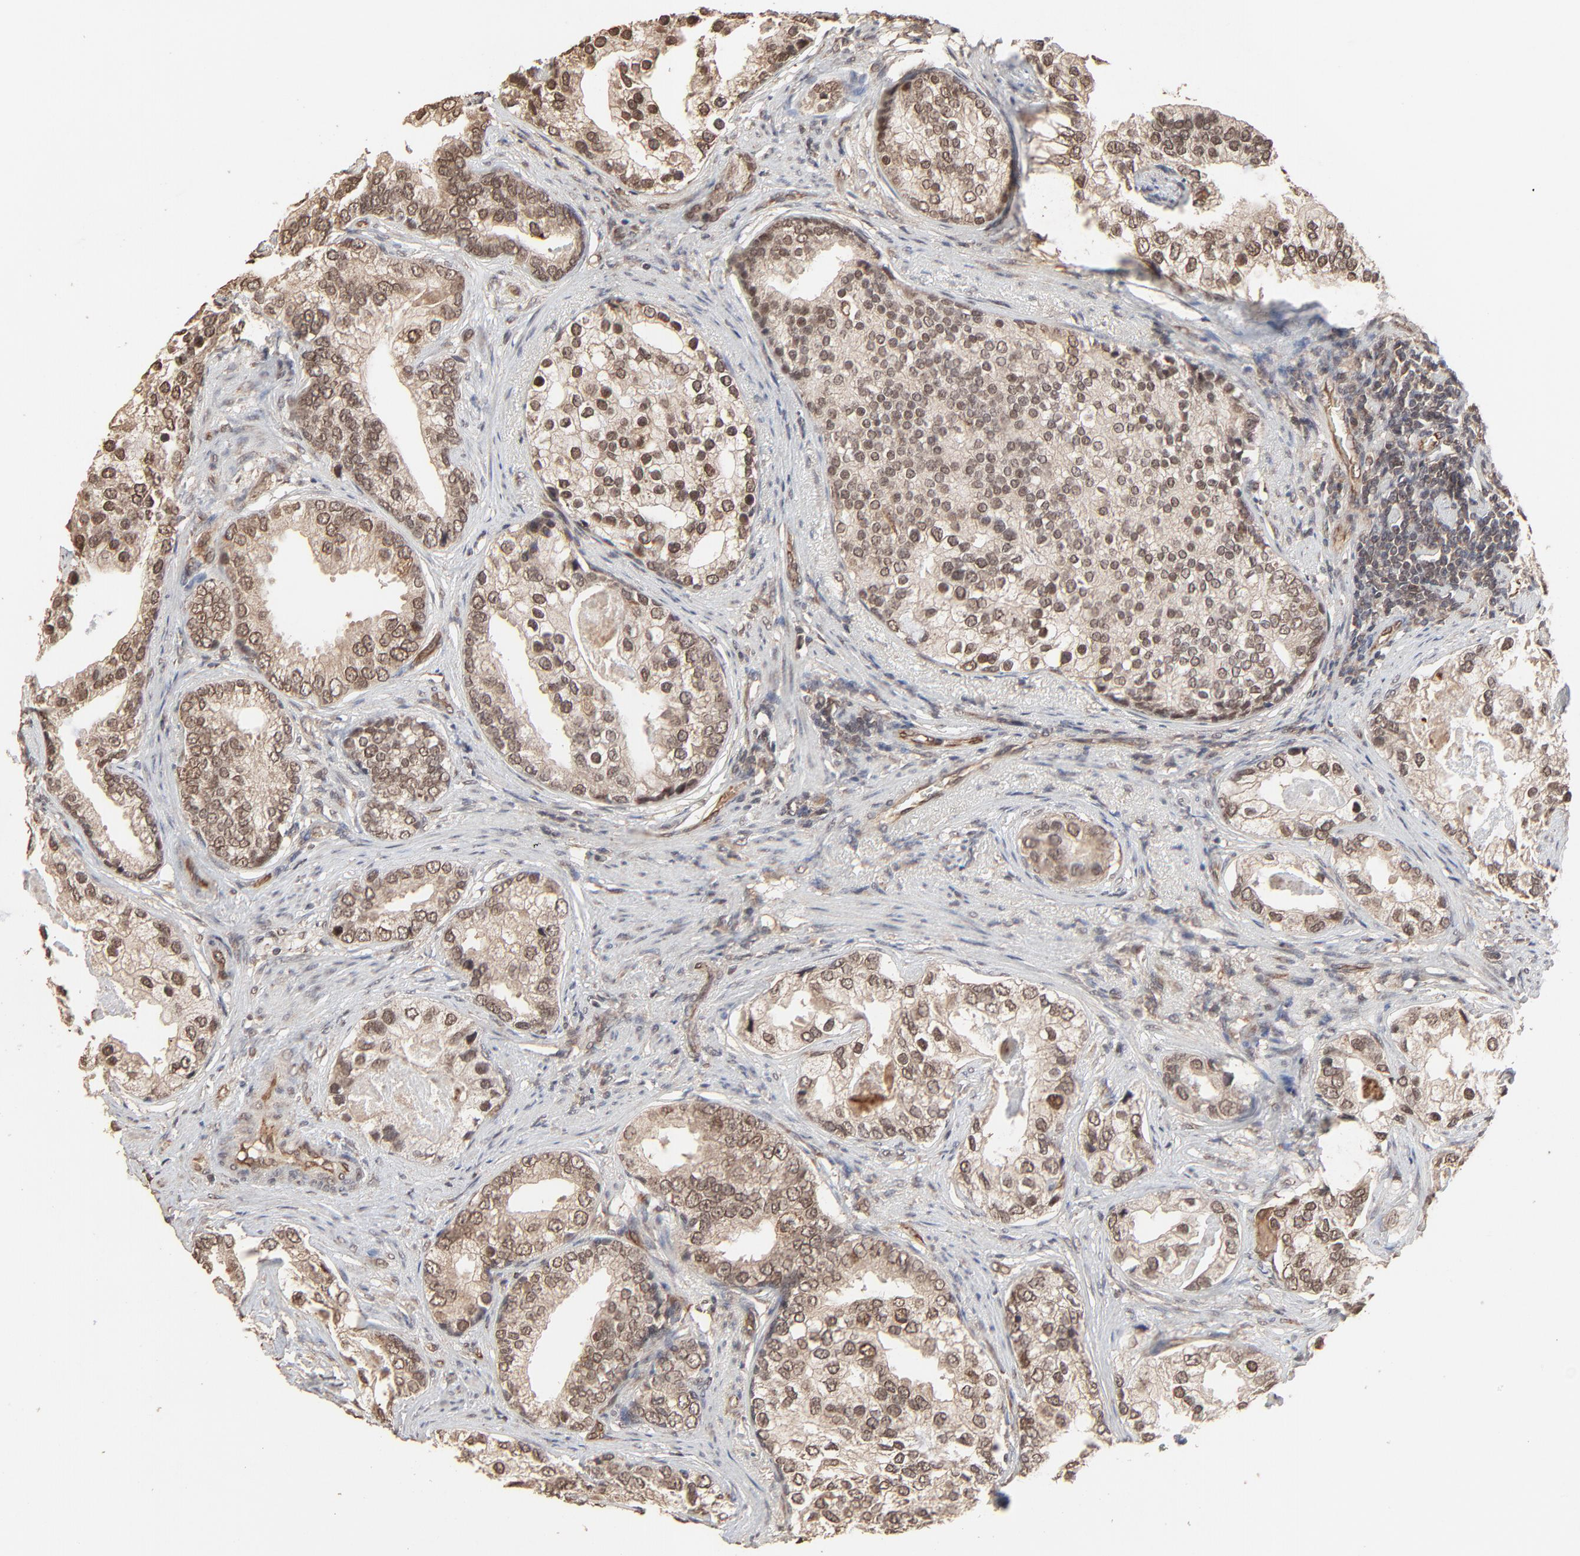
{"staining": {"intensity": "moderate", "quantity": ">75%", "location": "cytoplasmic/membranous,nuclear"}, "tissue": "prostate cancer", "cell_type": "Tumor cells", "image_type": "cancer", "snomed": [{"axis": "morphology", "description": "Adenocarcinoma, Low grade"}, {"axis": "topography", "description": "Prostate"}], "caption": "Immunohistochemical staining of prostate low-grade adenocarcinoma shows moderate cytoplasmic/membranous and nuclear protein expression in about >75% of tumor cells.", "gene": "FAM227A", "patient": {"sex": "male", "age": 71}}